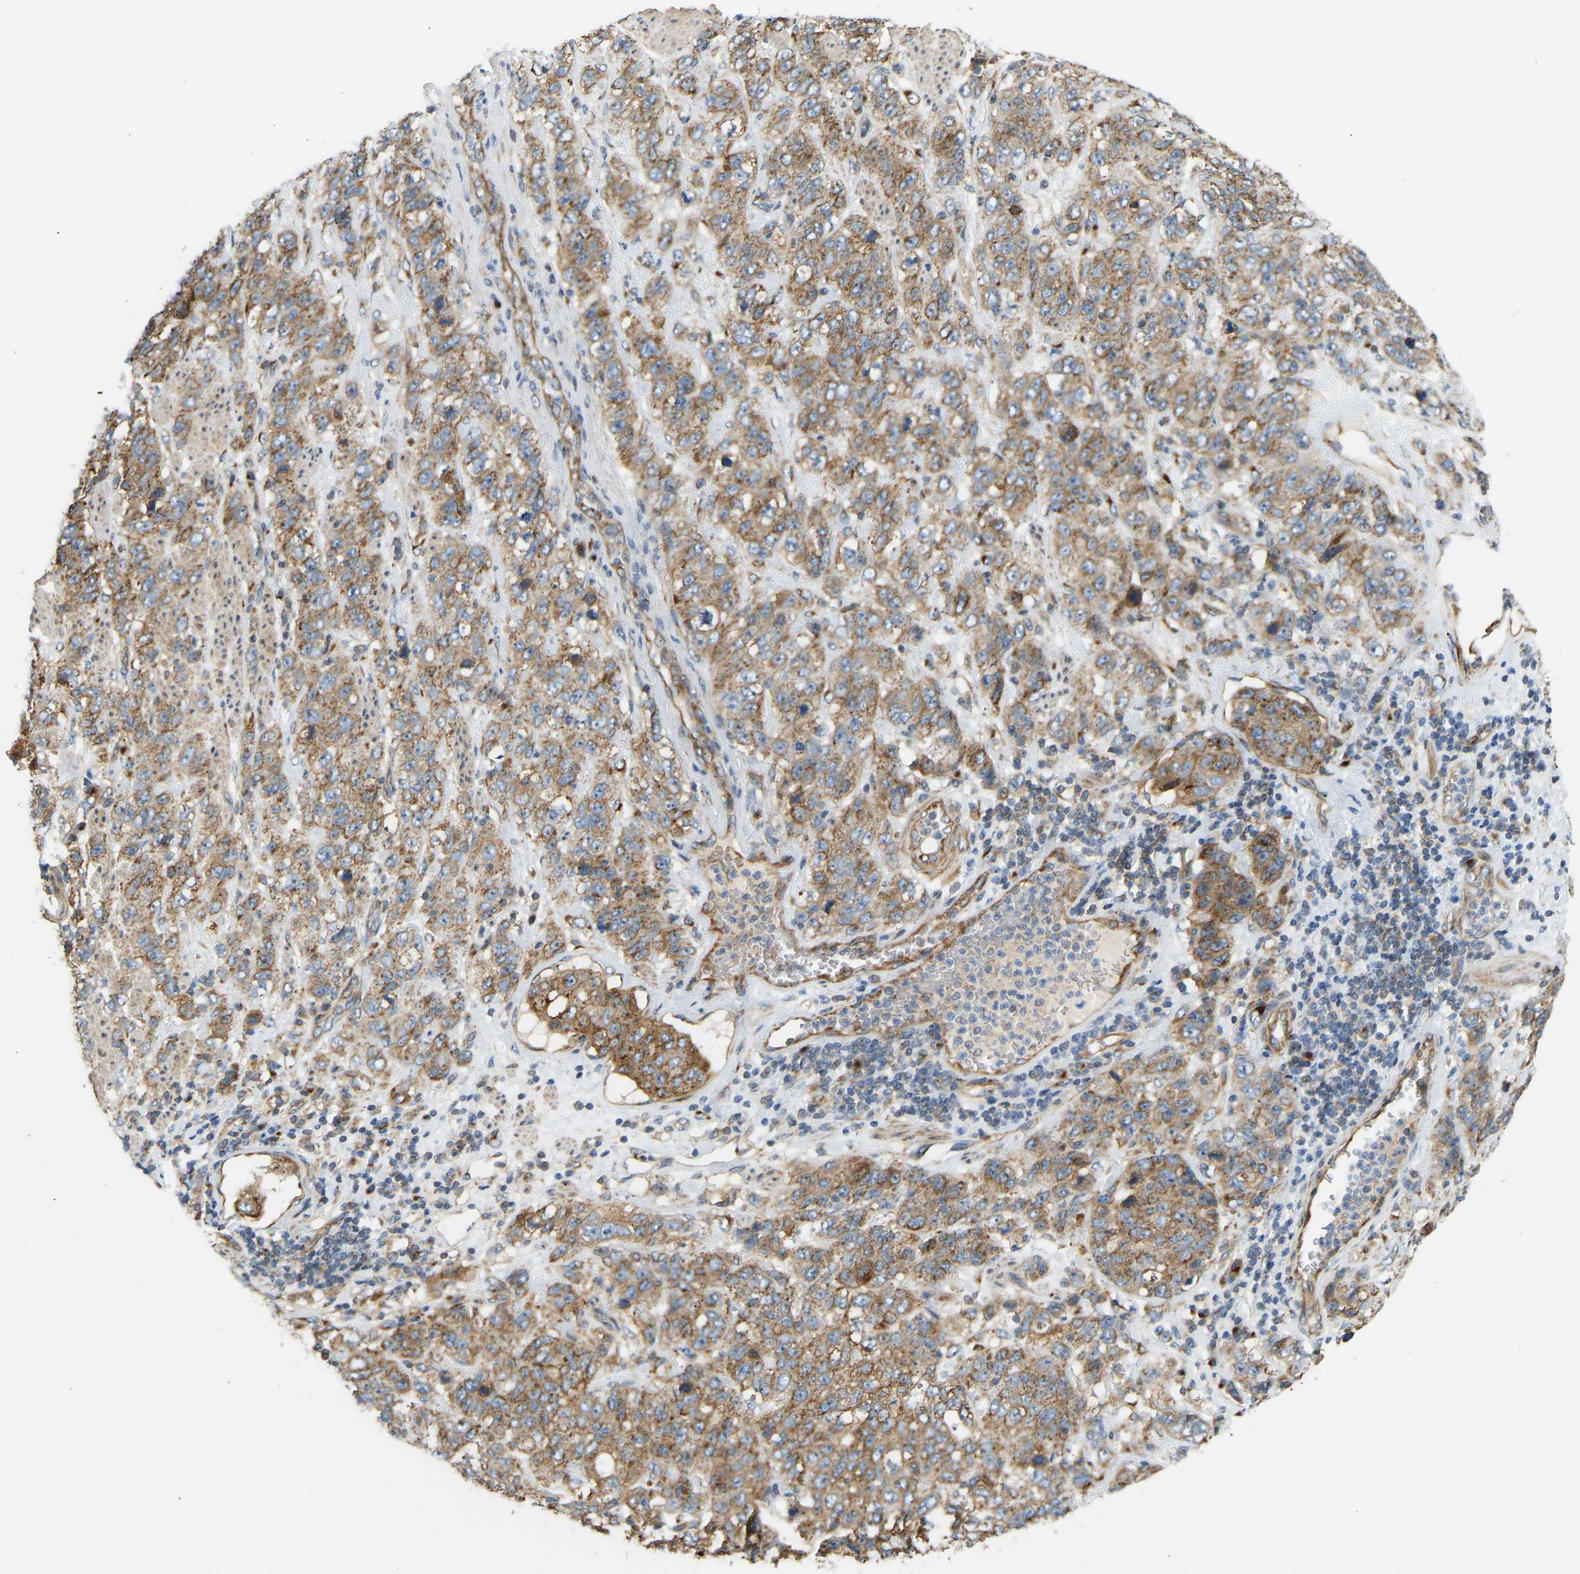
{"staining": {"intensity": "moderate", "quantity": ">75%", "location": "cytoplasmic/membranous"}, "tissue": "stomach cancer", "cell_type": "Tumor cells", "image_type": "cancer", "snomed": [{"axis": "morphology", "description": "Adenocarcinoma, NOS"}, {"axis": "topography", "description": "Stomach"}], "caption": "Protein expression analysis of human adenocarcinoma (stomach) reveals moderate cytoplasmic/membranous staining in approximately >75% of tumor cells.", "gene": "YIPF2", "patient": {"sex": "male", "age": 48}}